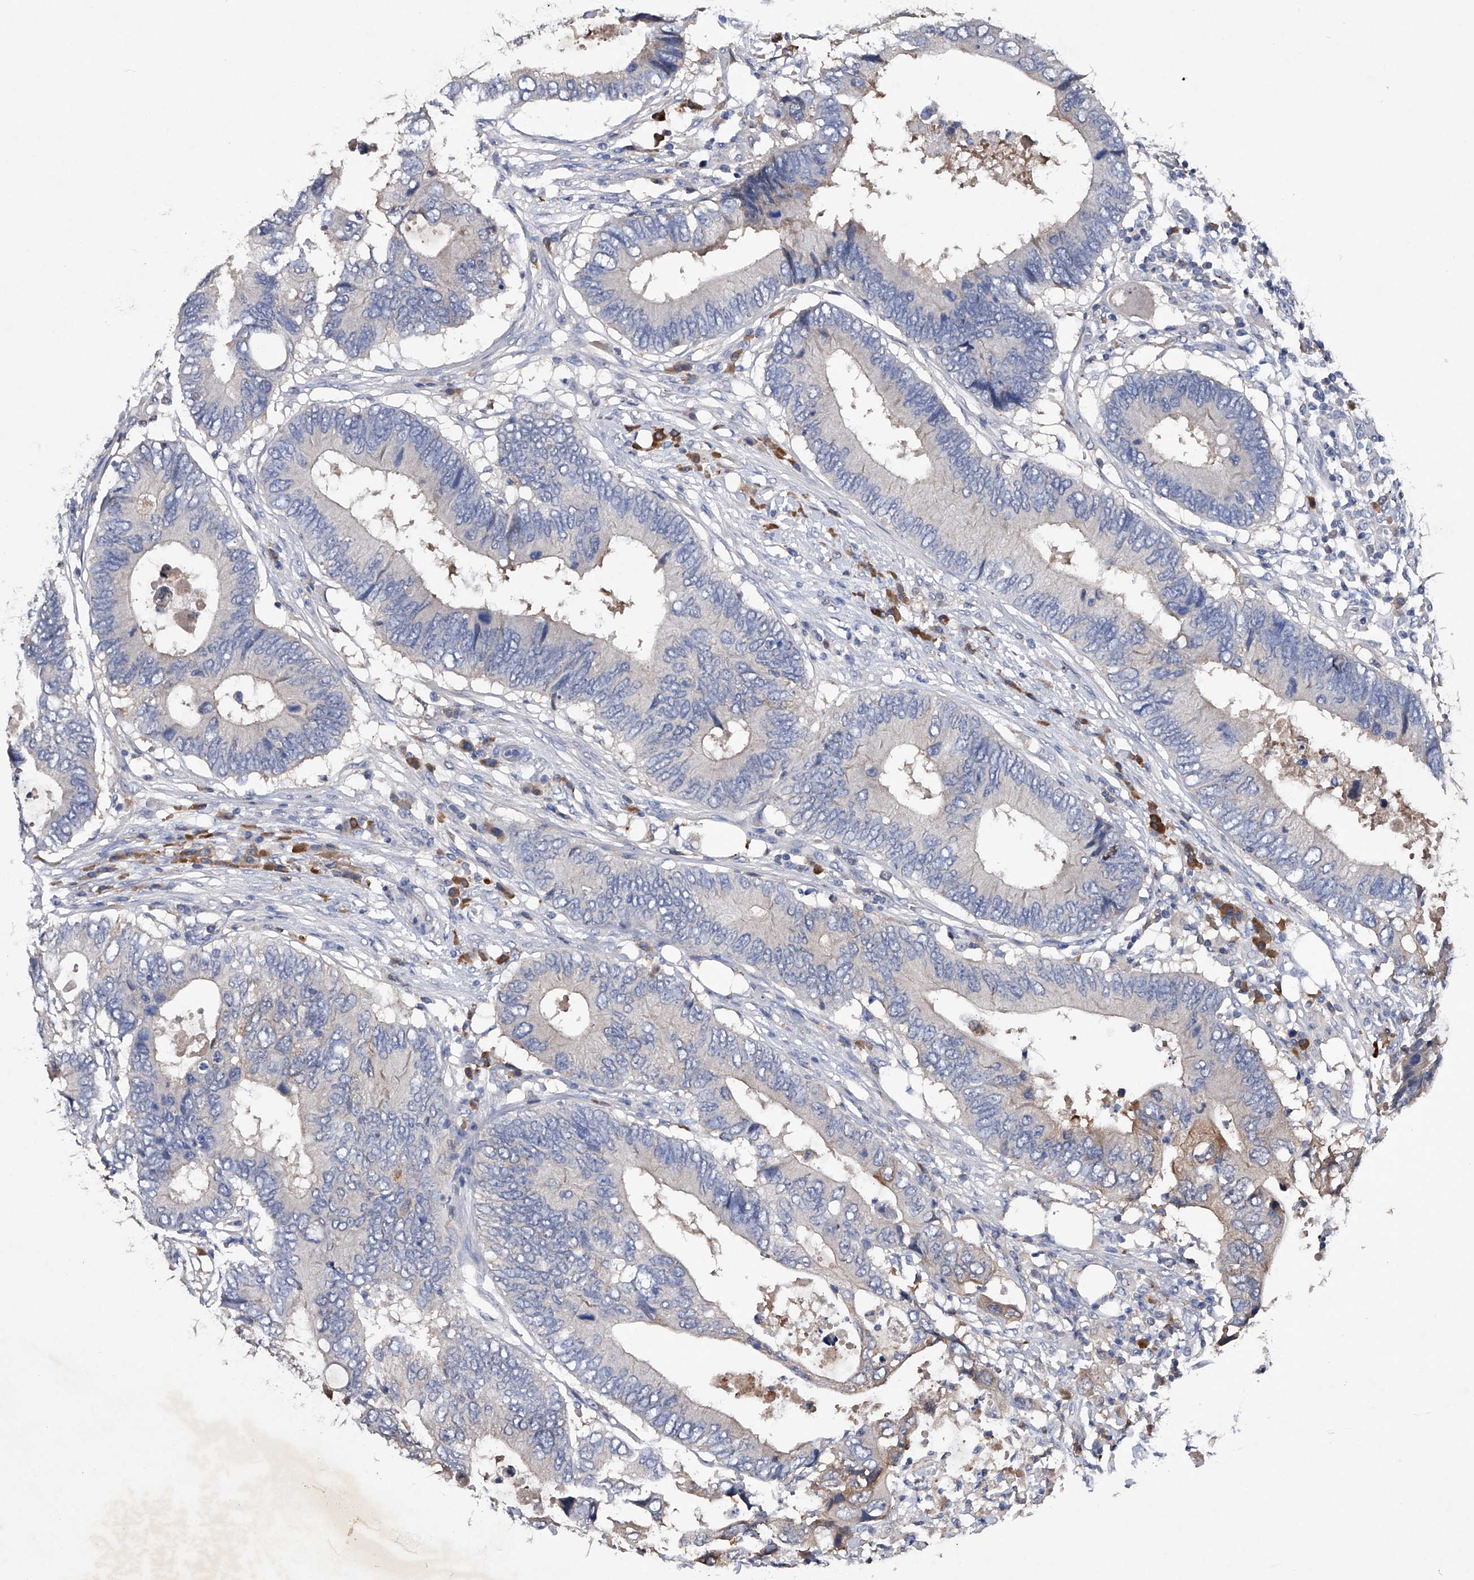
{"staining": {"intensity": "moderate", "quantity": "<25%", "location": "cytoplasmic/membranous"}, "tissue": "colorectal cancer", "cell_type": "Tumor cells", "image_type": "cancer", "snomed": [{"axis": "morphology", "description": "Adenocarcinoma, NOS"}, {"axis": "topography", "description": "Colon"}], "caption": "DAB (3,3'-diaminobenzidine) immunohistochemical staining of human colorectal cancer (adenocarcinoma) demonstrates moderate cytoplasmic/membranous protein expression in about <25% of tumor cells.", "gene": "ASNS", "patient": {"sex": "male", "age": 71}}